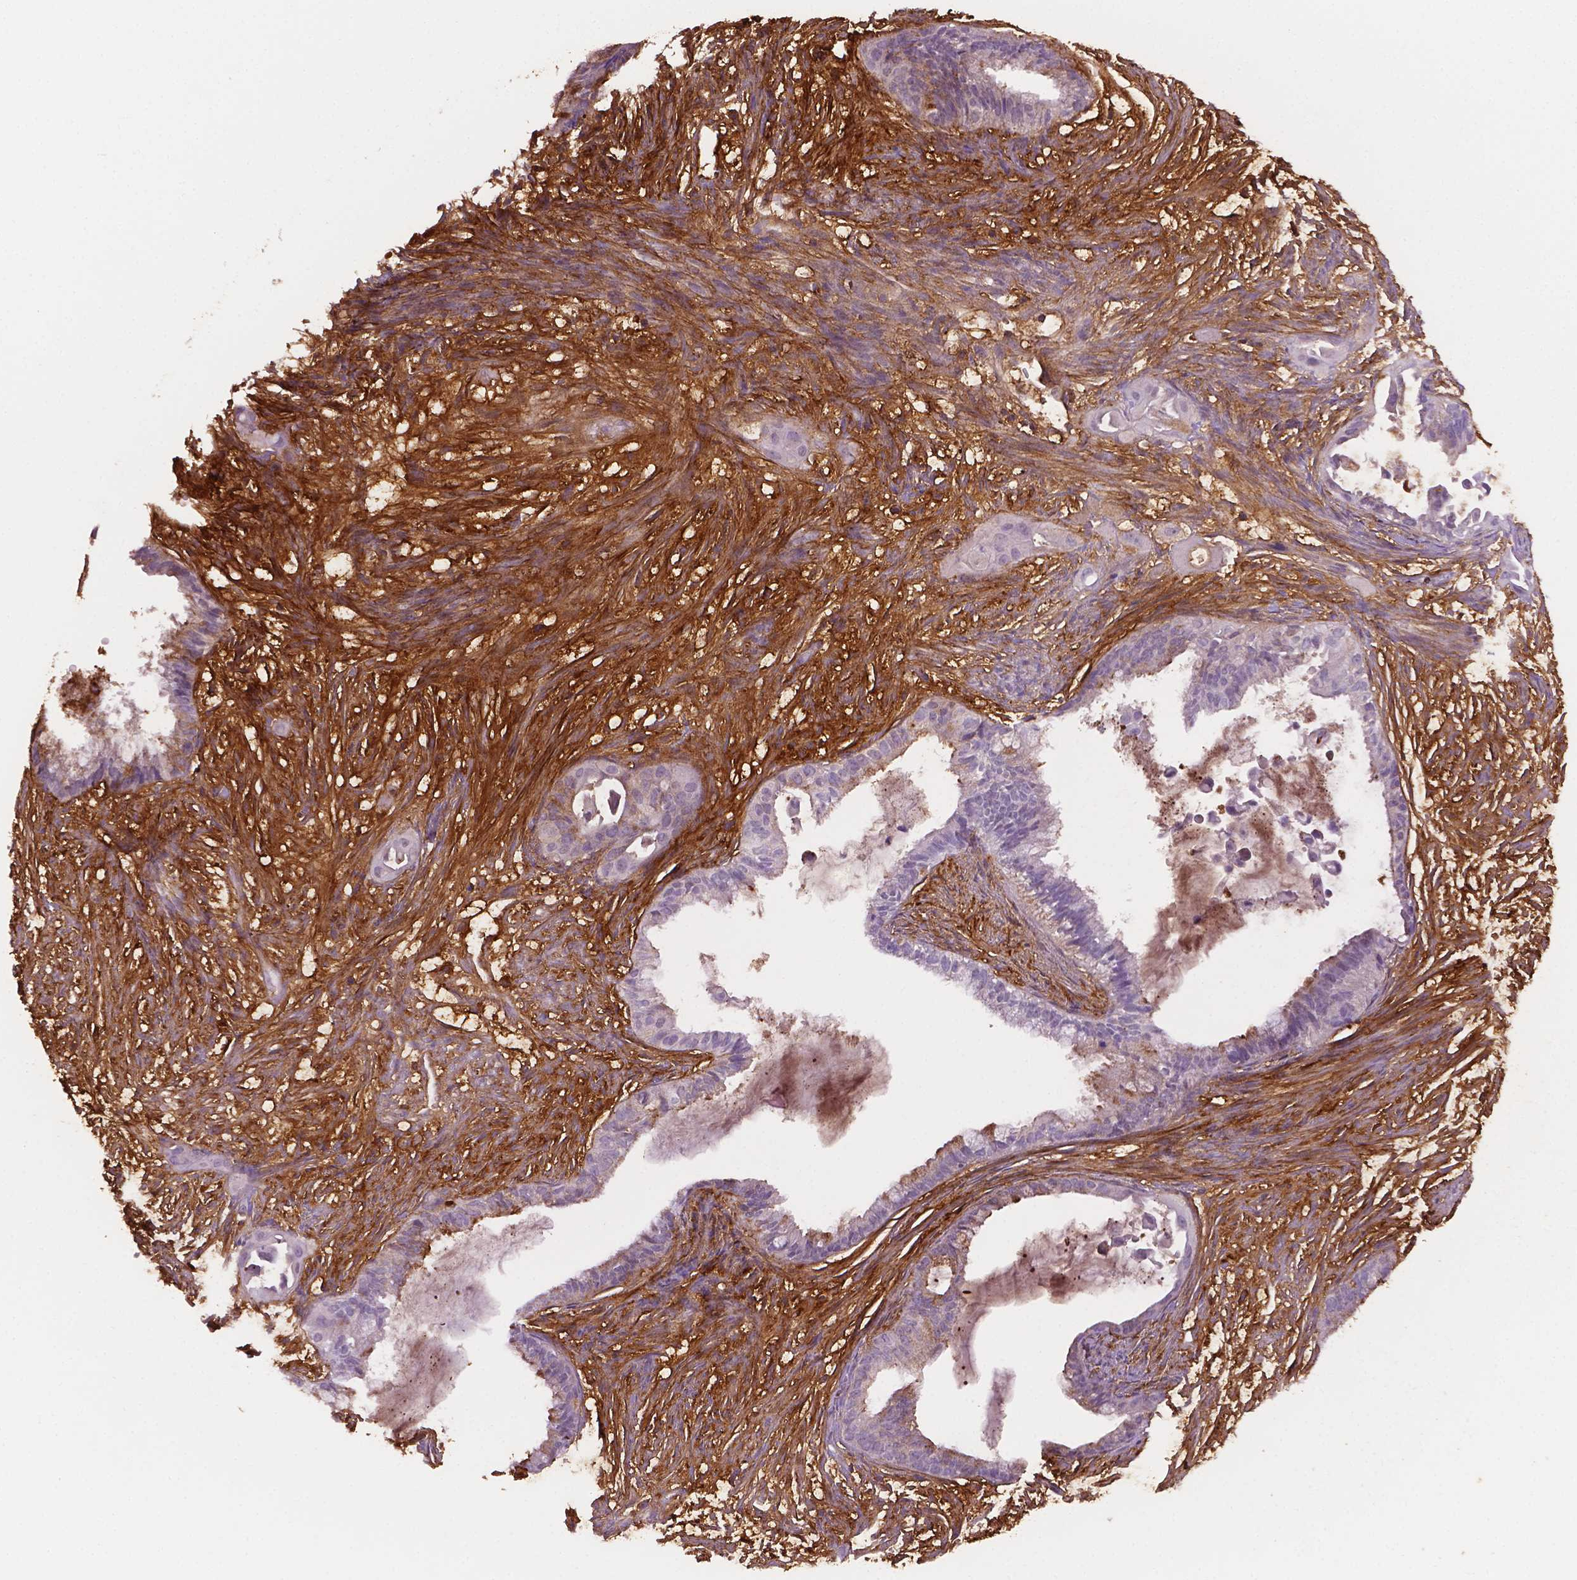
{"staining": {"intensity": "negative", "quantity": "none", "location": "none"}, "tissue": "endometrial cancer", "cell_type": "Tumor cells", "image_type": "cancer", "snomed": [{"axis": "morphology", "description": "Adenocarcinoma, NOS"}, {"axis": "topography", "description": "Endometrium"}], "caption": "IHC image of neoplastic tissue: human endometrial cancer stained with DAB (3,3'-diaminobenzidine) shows no significant protein staining in tumor cells.", "gene": "FBLN1", "patient": {"sex": "female", "age": 86}}